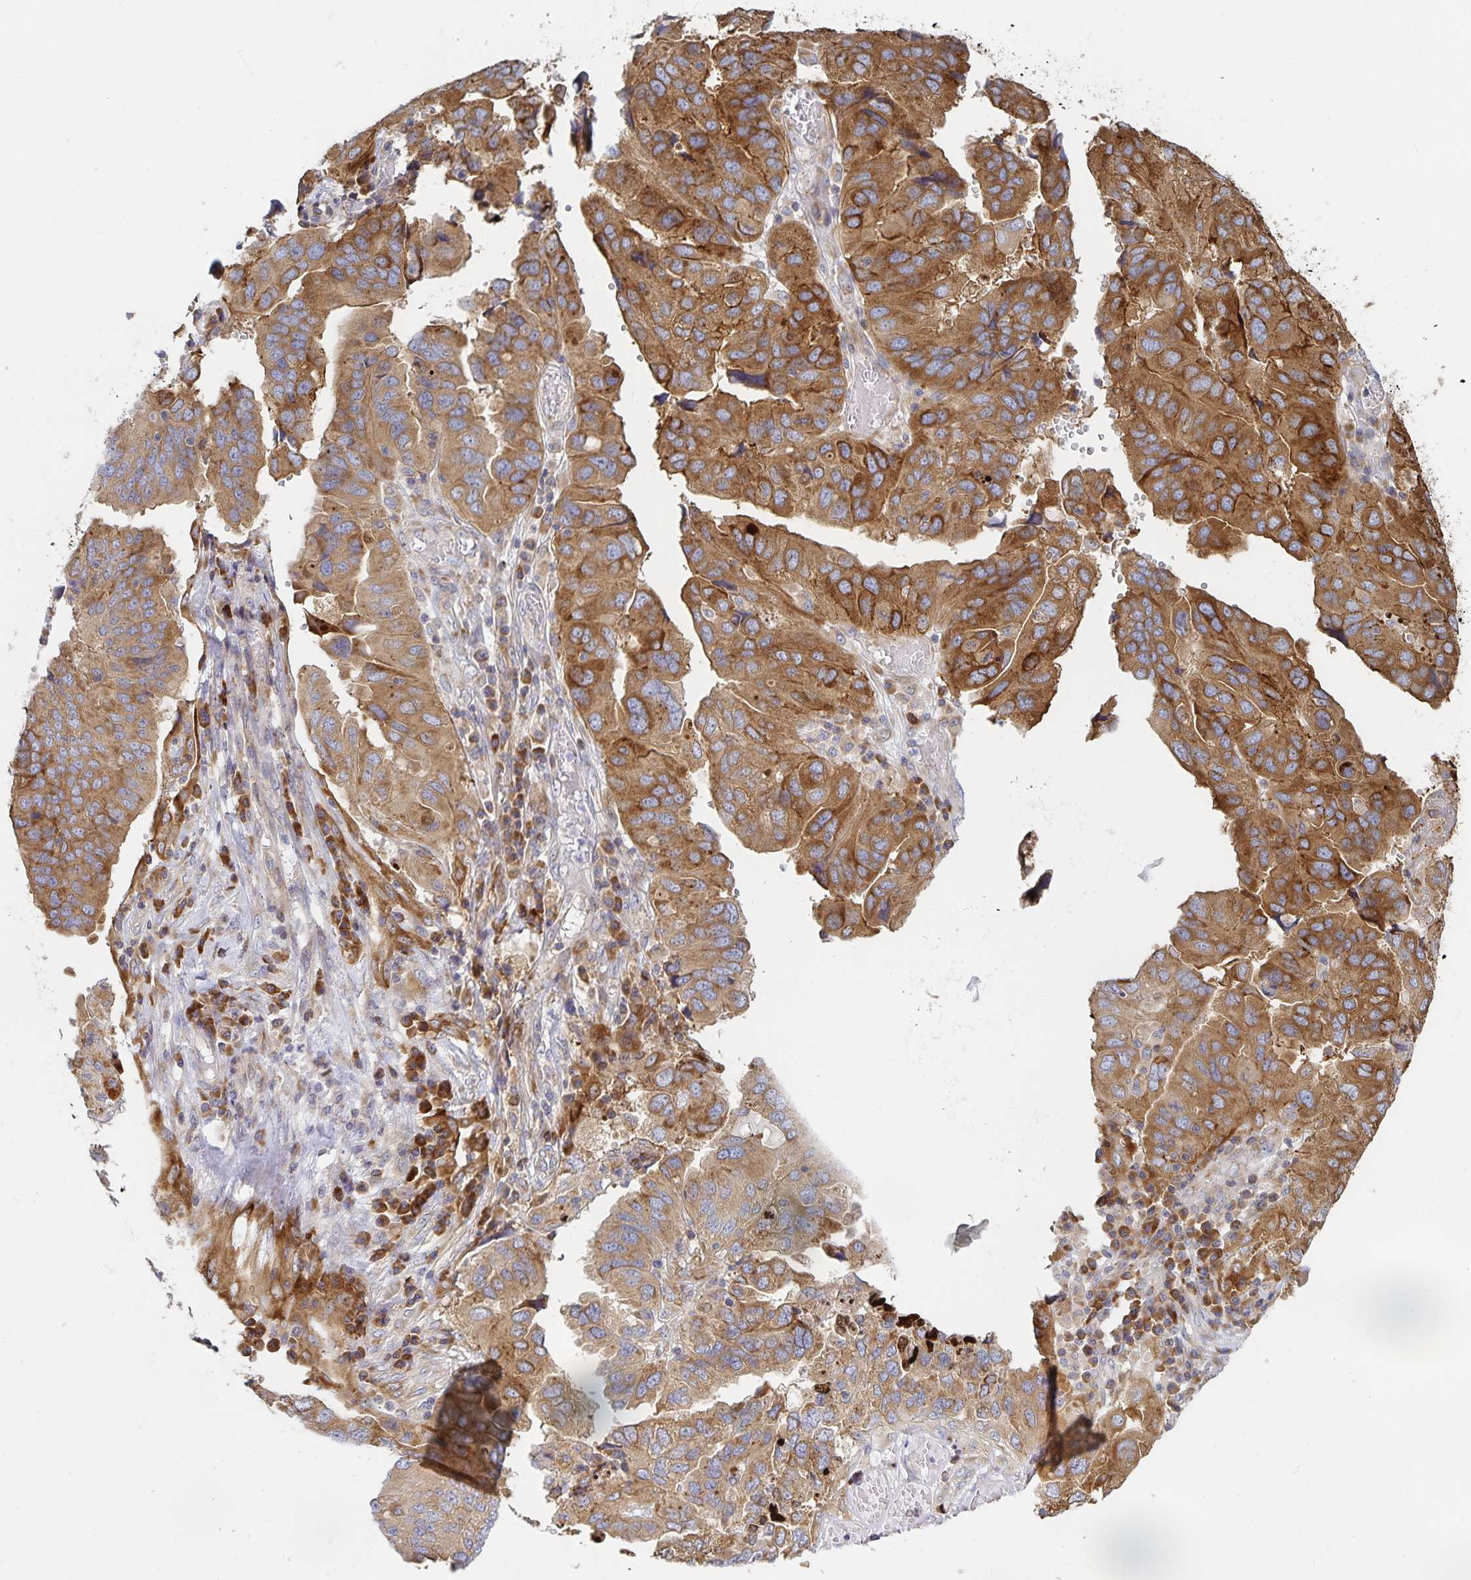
{"staining": {"intensity": "moderate", "quantity": ">75%", "location": "cytoplasmic/membranous"}, "tissue": "ovarian cancer", "cell_type": "Tumor cells", "image_type": "cancer", "snomed": [{"axis": "morphology", "description": "Cystadenocarcinoma, serous, NOS"}, {"axis": "topography", "description": "Ovary"}], "caption": "DAB (3,3'-diaminobenzidine) immunohistochemical staining of human ovarian serous cystadenocarcinoma shows moderate cytoplasmic/membranous protein positivity in approximately >75% of tumor cells.", "gene": "NOMO1", "patient": {"sex": "female", "age": 79}}